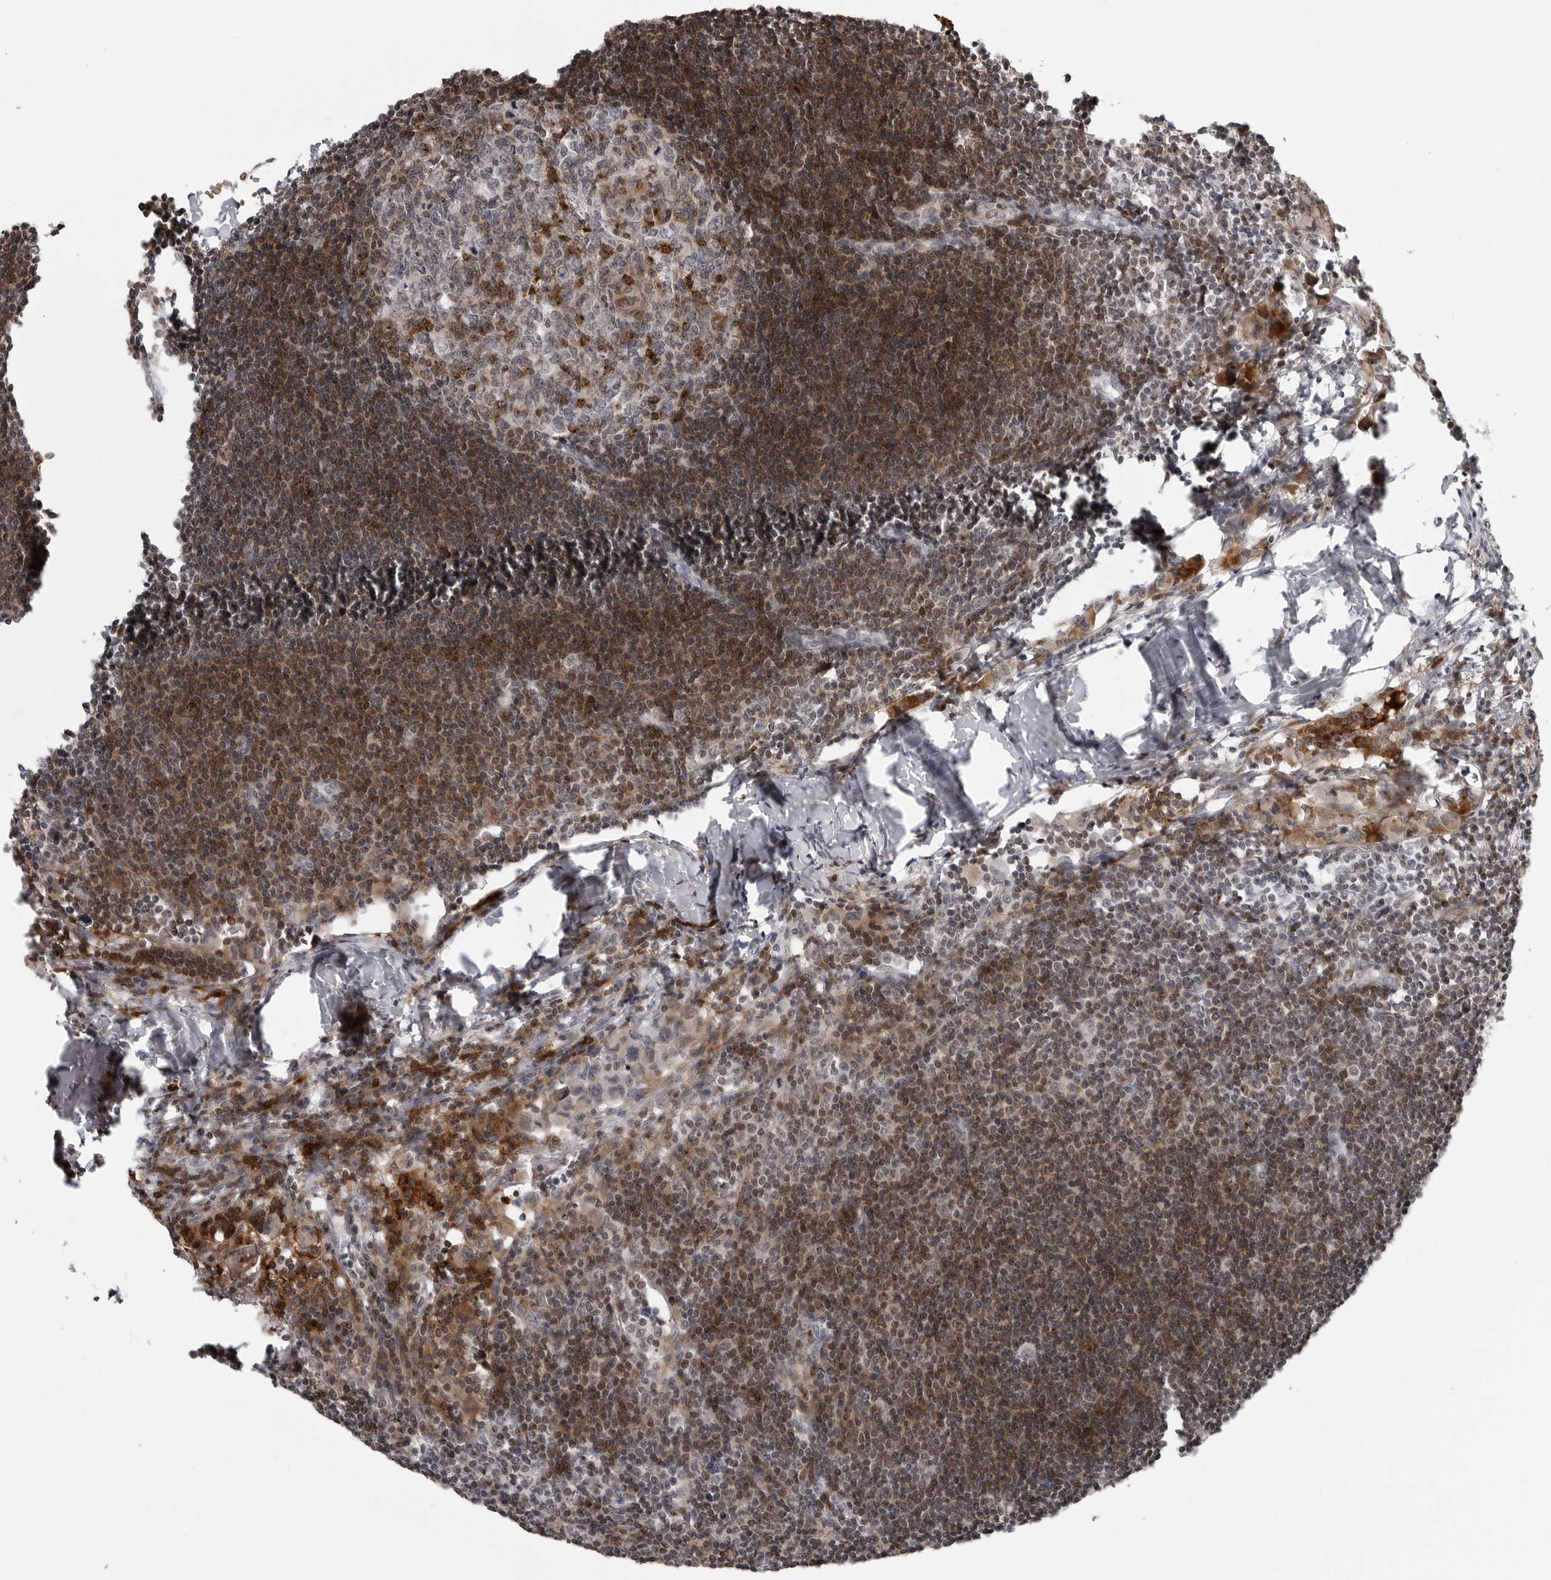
{"staining": {"intensity": "moderate", "quantity": ">75%", "location": "cytoplasmic/membranous"}, "tissue": "lymph node", "cell_type": "Germinal center cells", "image_type": "normal", "snomed": [{"axis": "morphology", "description": "Normal tissue, NOS"}, {"axis": "morphology", "description": "Malignant melanoma, Metastatic site"}, {"axis": "topography", "description": "Lymph node"}], "caption": "Immunohistochemical staining of unremarkable human lymph node demonstrates moderate cytoplasmic/membranous protein staining in approximately >75% of germinal center cells.", "gene": "CXCR5", "patient": {"sex": "male", "age": 41}}